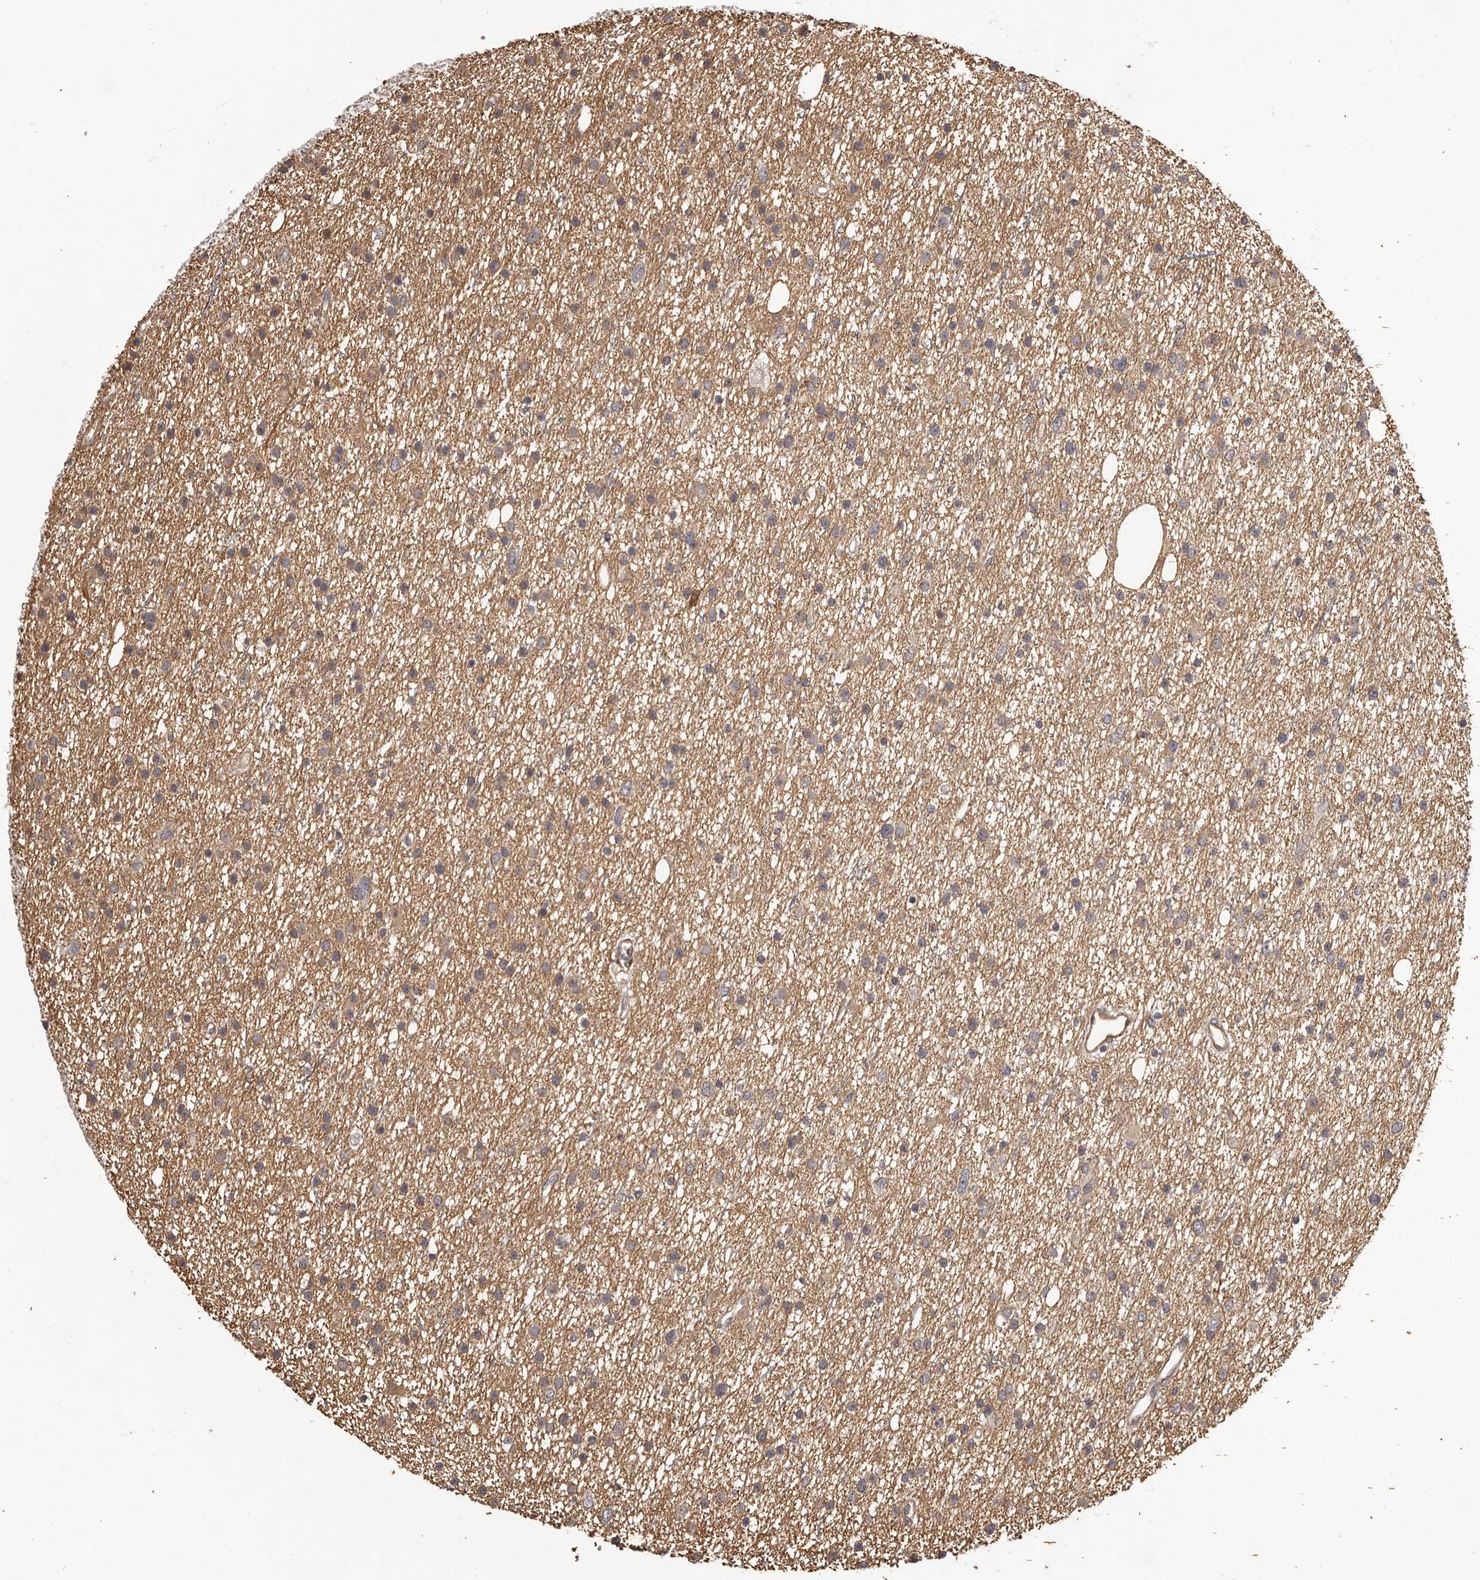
{"staining": {"intensity": "negative", "quantity": "none", "location": "none"}, "tissue": "glioma", "cell_type": "Tumor cells", "image_type": "cancer", "snomed": [{"axis": "morphology", "description": "Glioma, malignant, Low grade"}, {"axis": "topography", "description": "Cerebral cortex"}], "caption": "Histopathology image shows no significant protein positivity in tumor cells of glioma.", "gene": "SLITRK6", "patient": {"sex": "female", "age": 39}}